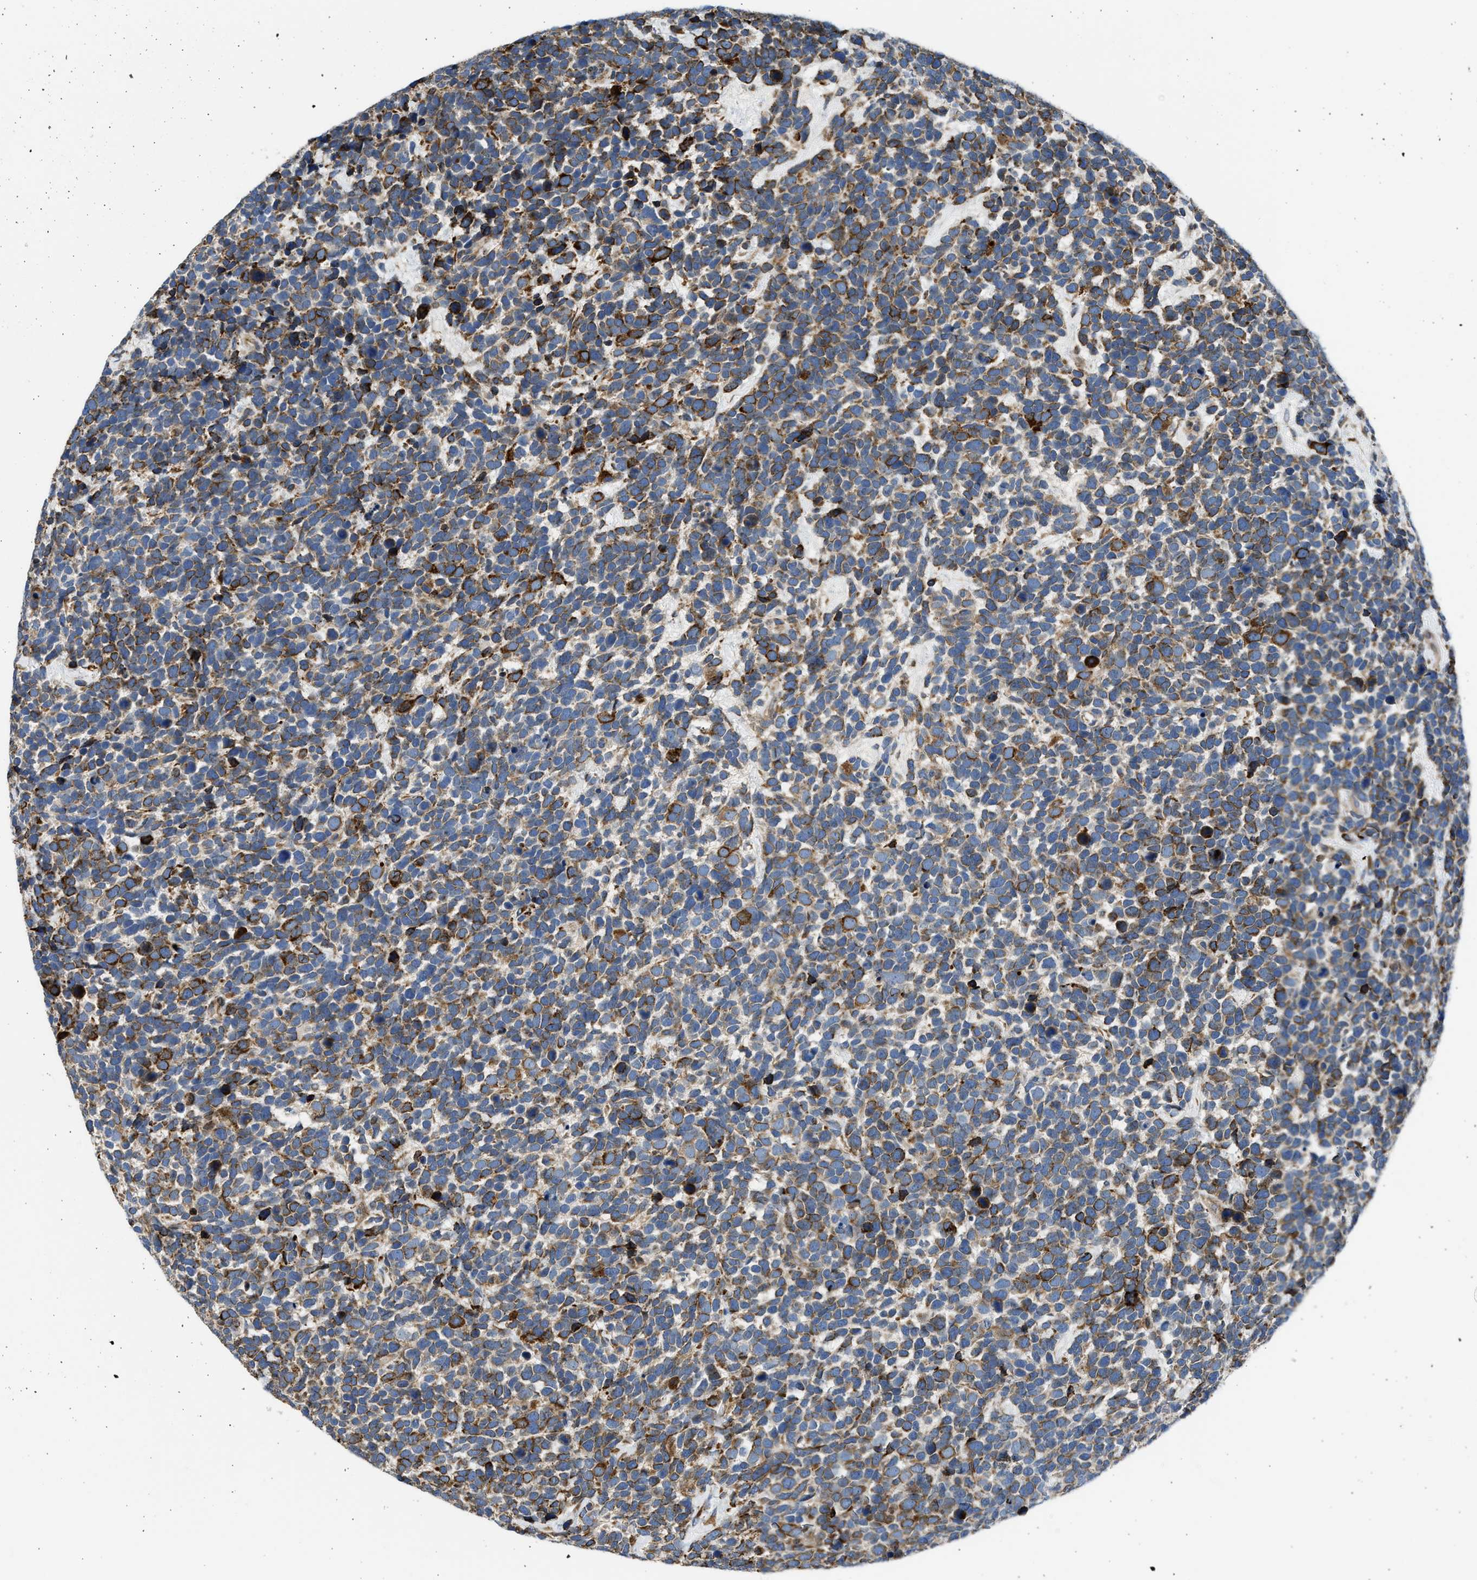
{"staining": {"intensity": "strong", "quantity": ">75%", "location": "cytoplasmic/membranous"}, "tissue": "urothelial cancer", "cell_type": "Tumor cells", "image_type": "cancer", "snomed": [{"axis": "morphology", "description": "Urothelial carcinoma, High grade"}, {"axis": "topography", "description": "Urinary bladder"}], "caption": "Immunohistochemical staining of high-grade urothelial carcinoma exhibits high levels of strong cytoplasmic/membranous expression in approximately >75% of tumor cells.", "gene": "PLD2", "patient": {"sex": "female", "age": 82}}